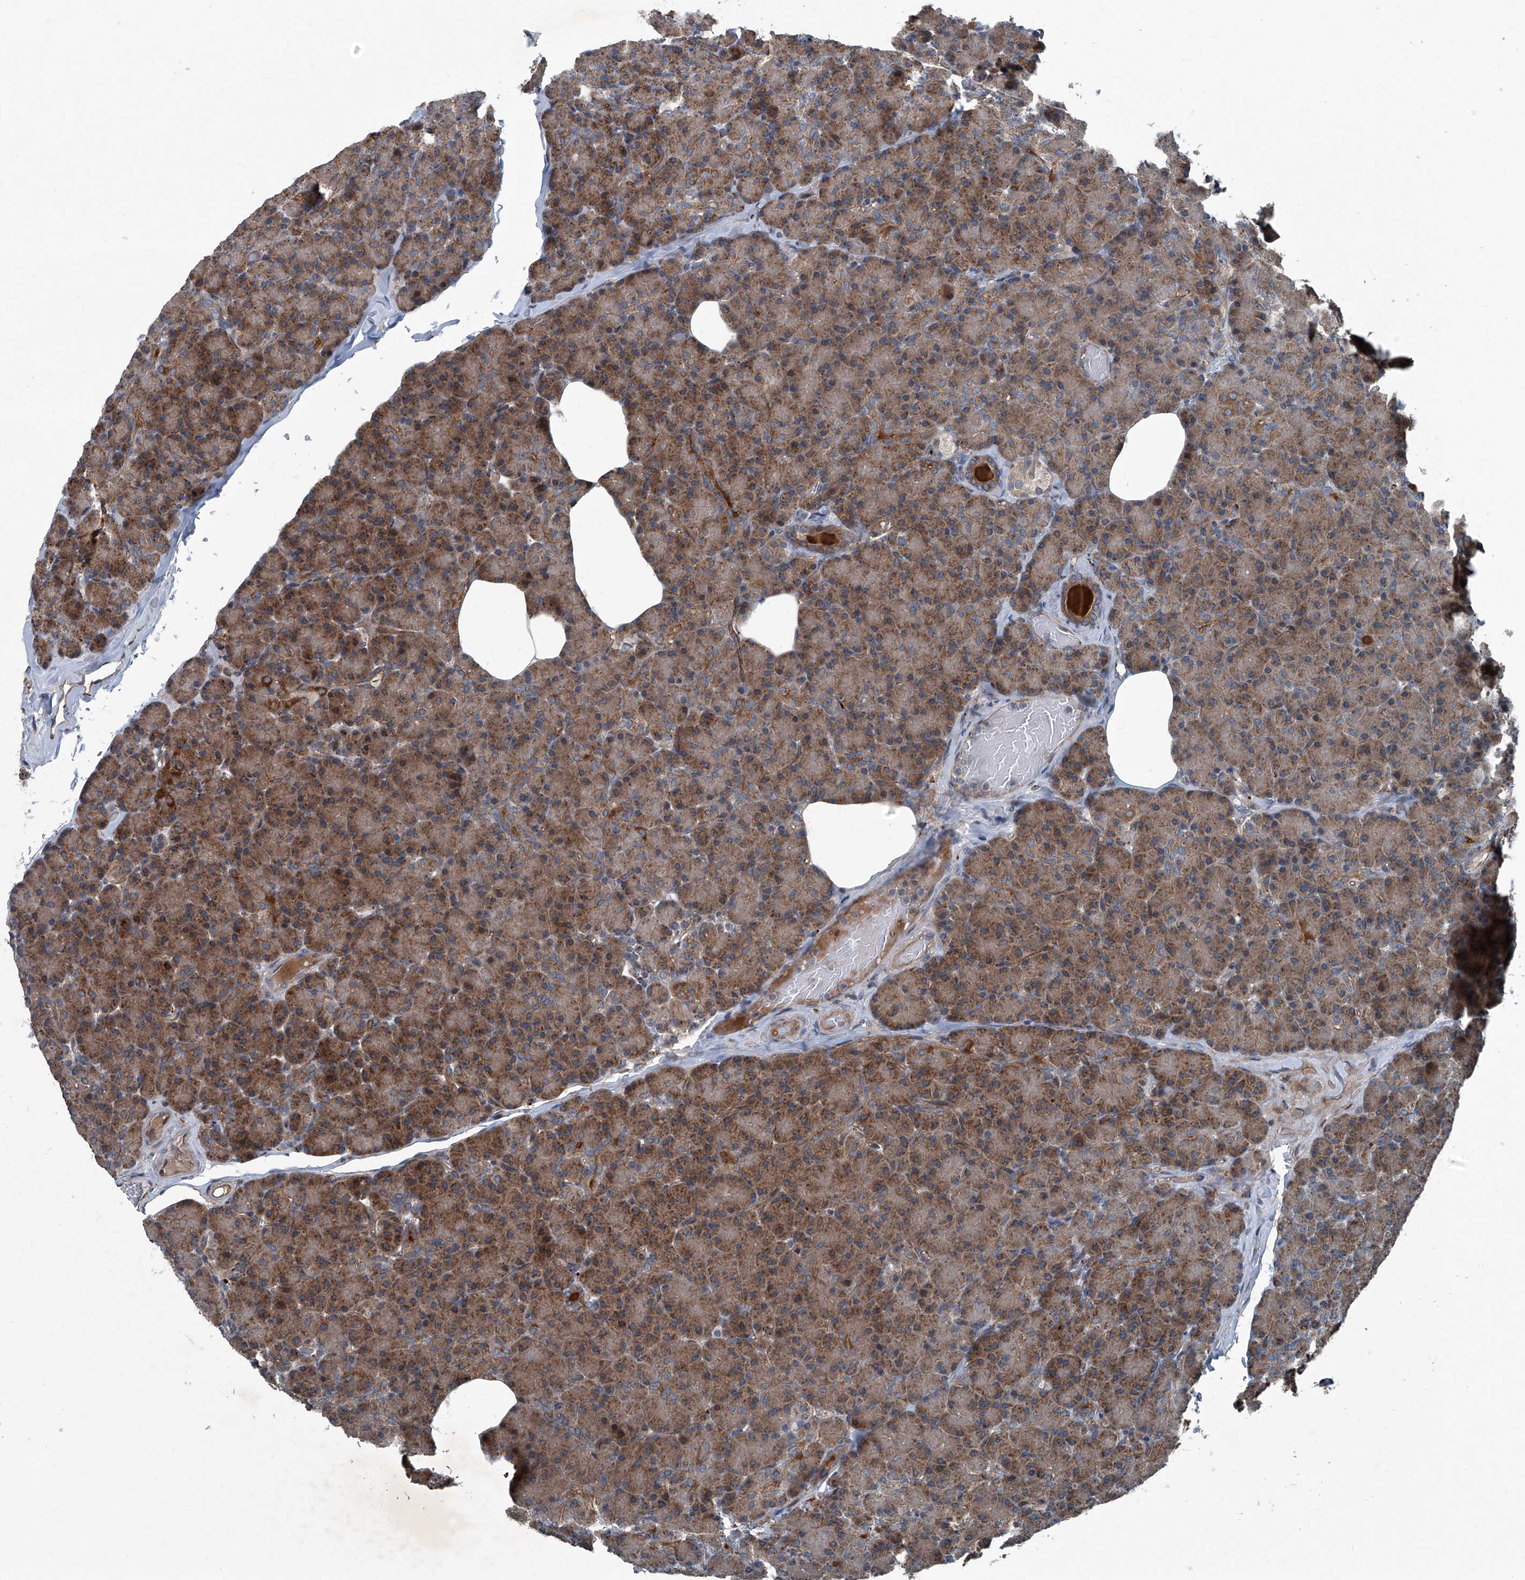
{"staining": {"intensity": "moderate", "quantity": ">75%", "location": "cytoplasmic/membranous"}, "tissue": "pancreas", "cell_type": "Exocrine glandular cells", "image_type": "normal", "snomed": [{"axis": "morphology", "description": "Normal tissue, NOS"}, {"axis": "topography", "description": "Pancreas"}], "caption": "Pancreas stained with a brown dye displays moderate cytoplasmic/membranous positive expression in approximately >75% of exocrine glandular cells.", "gene": "SENP2", "patient": {"sex": "female", "age": 43}}